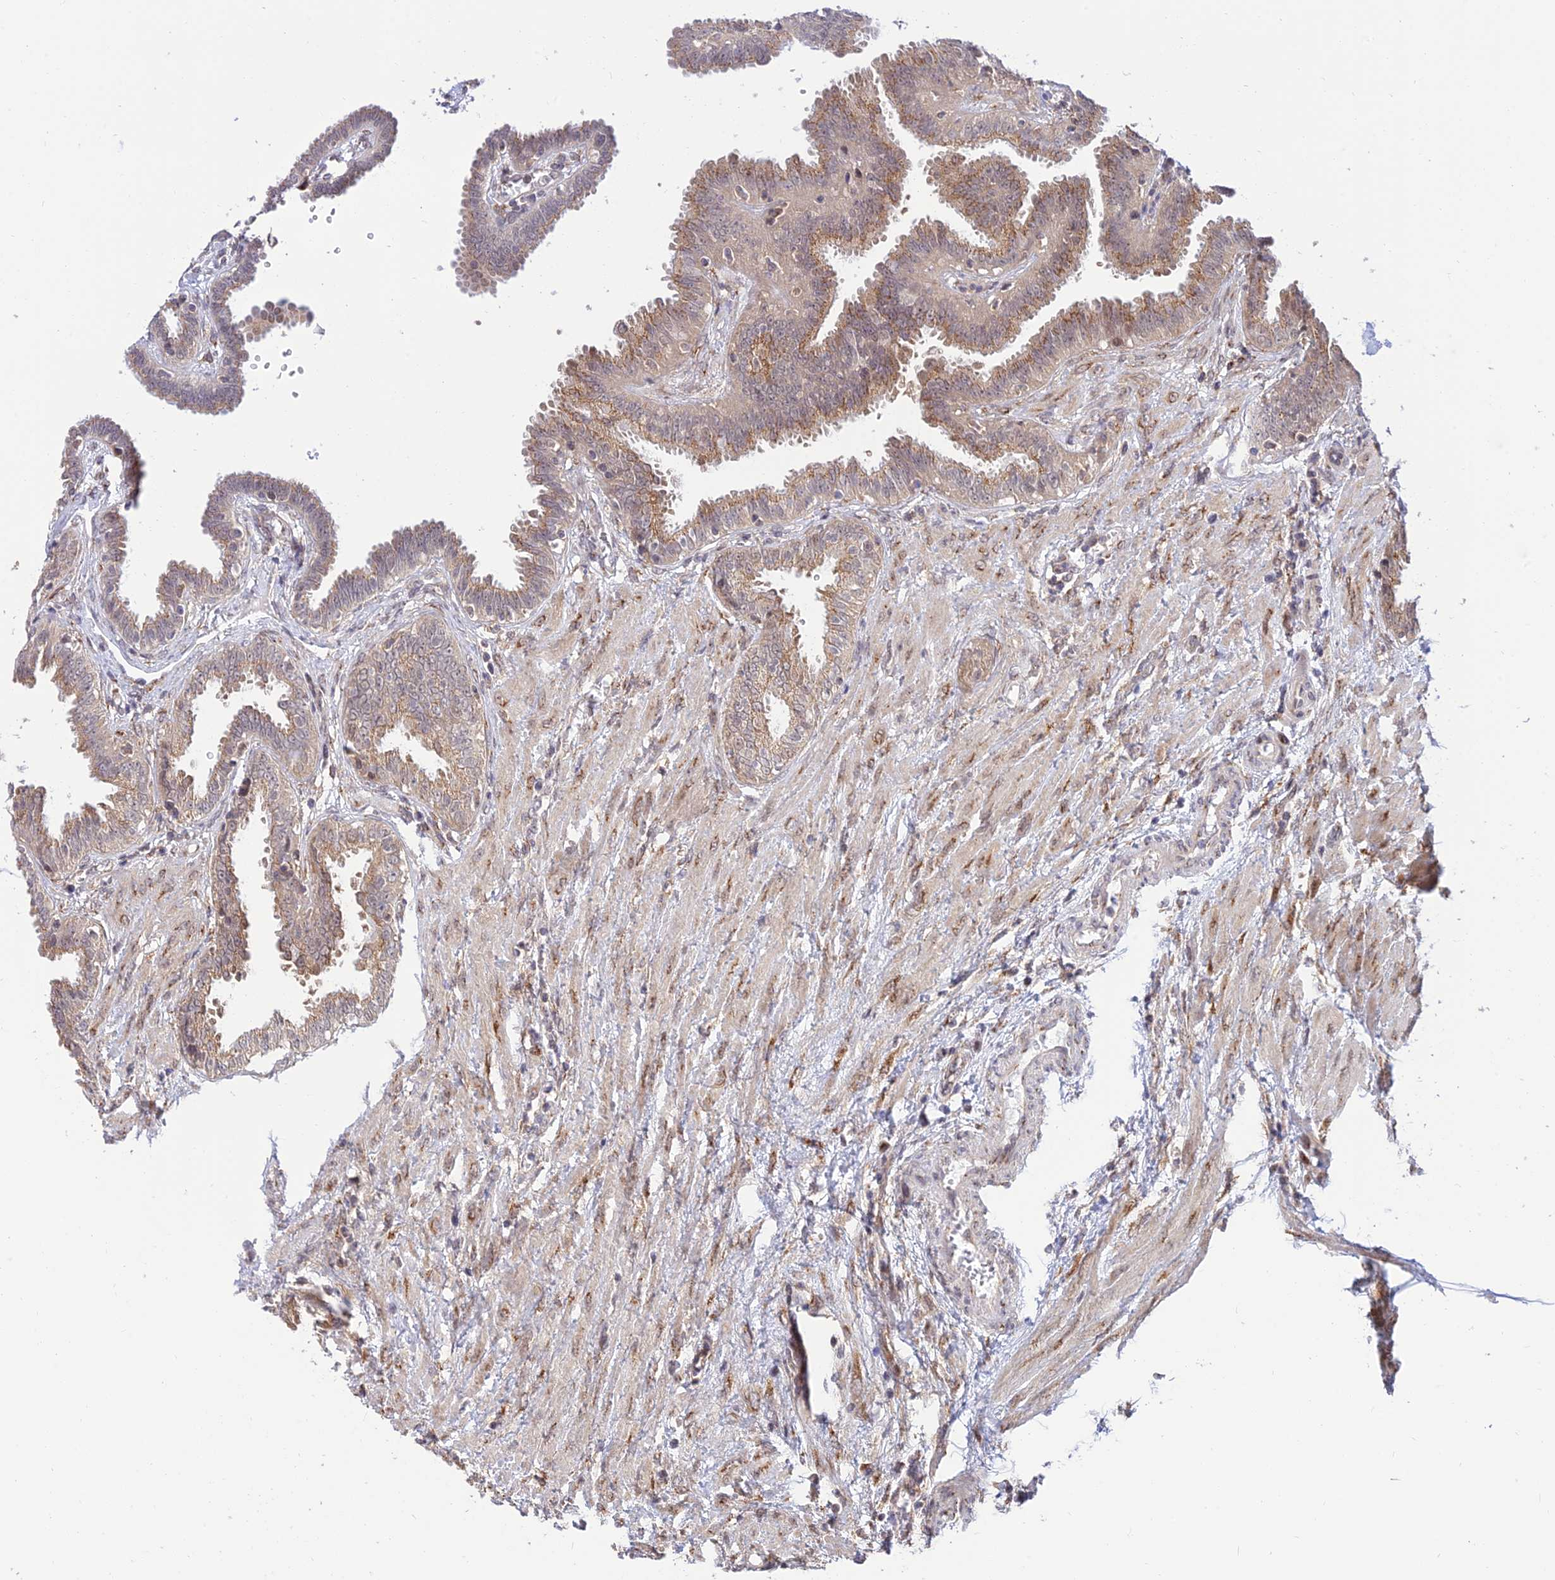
{"staining": {"intensity": "moderate", "quantity": ">75%", "location": "cytoplasmic/membranous"}, "tissue": "fallopian tube", "cell_type": "Glandular cells", "image_type": "normal", "snomed": [{"axis": "morphology", "description": "Normal tissue, NOS"}, {"axis": "topography", "description": "Fallopian tube"}], "caption": "Benign fallopian tube displays moderate cytoplasmic/membranous staining in approximately >75% of glandular cells, visualized by immunohistochemistry.", "gene": "GOLGA3", "patient": {"sex": "female", "age": 32}}